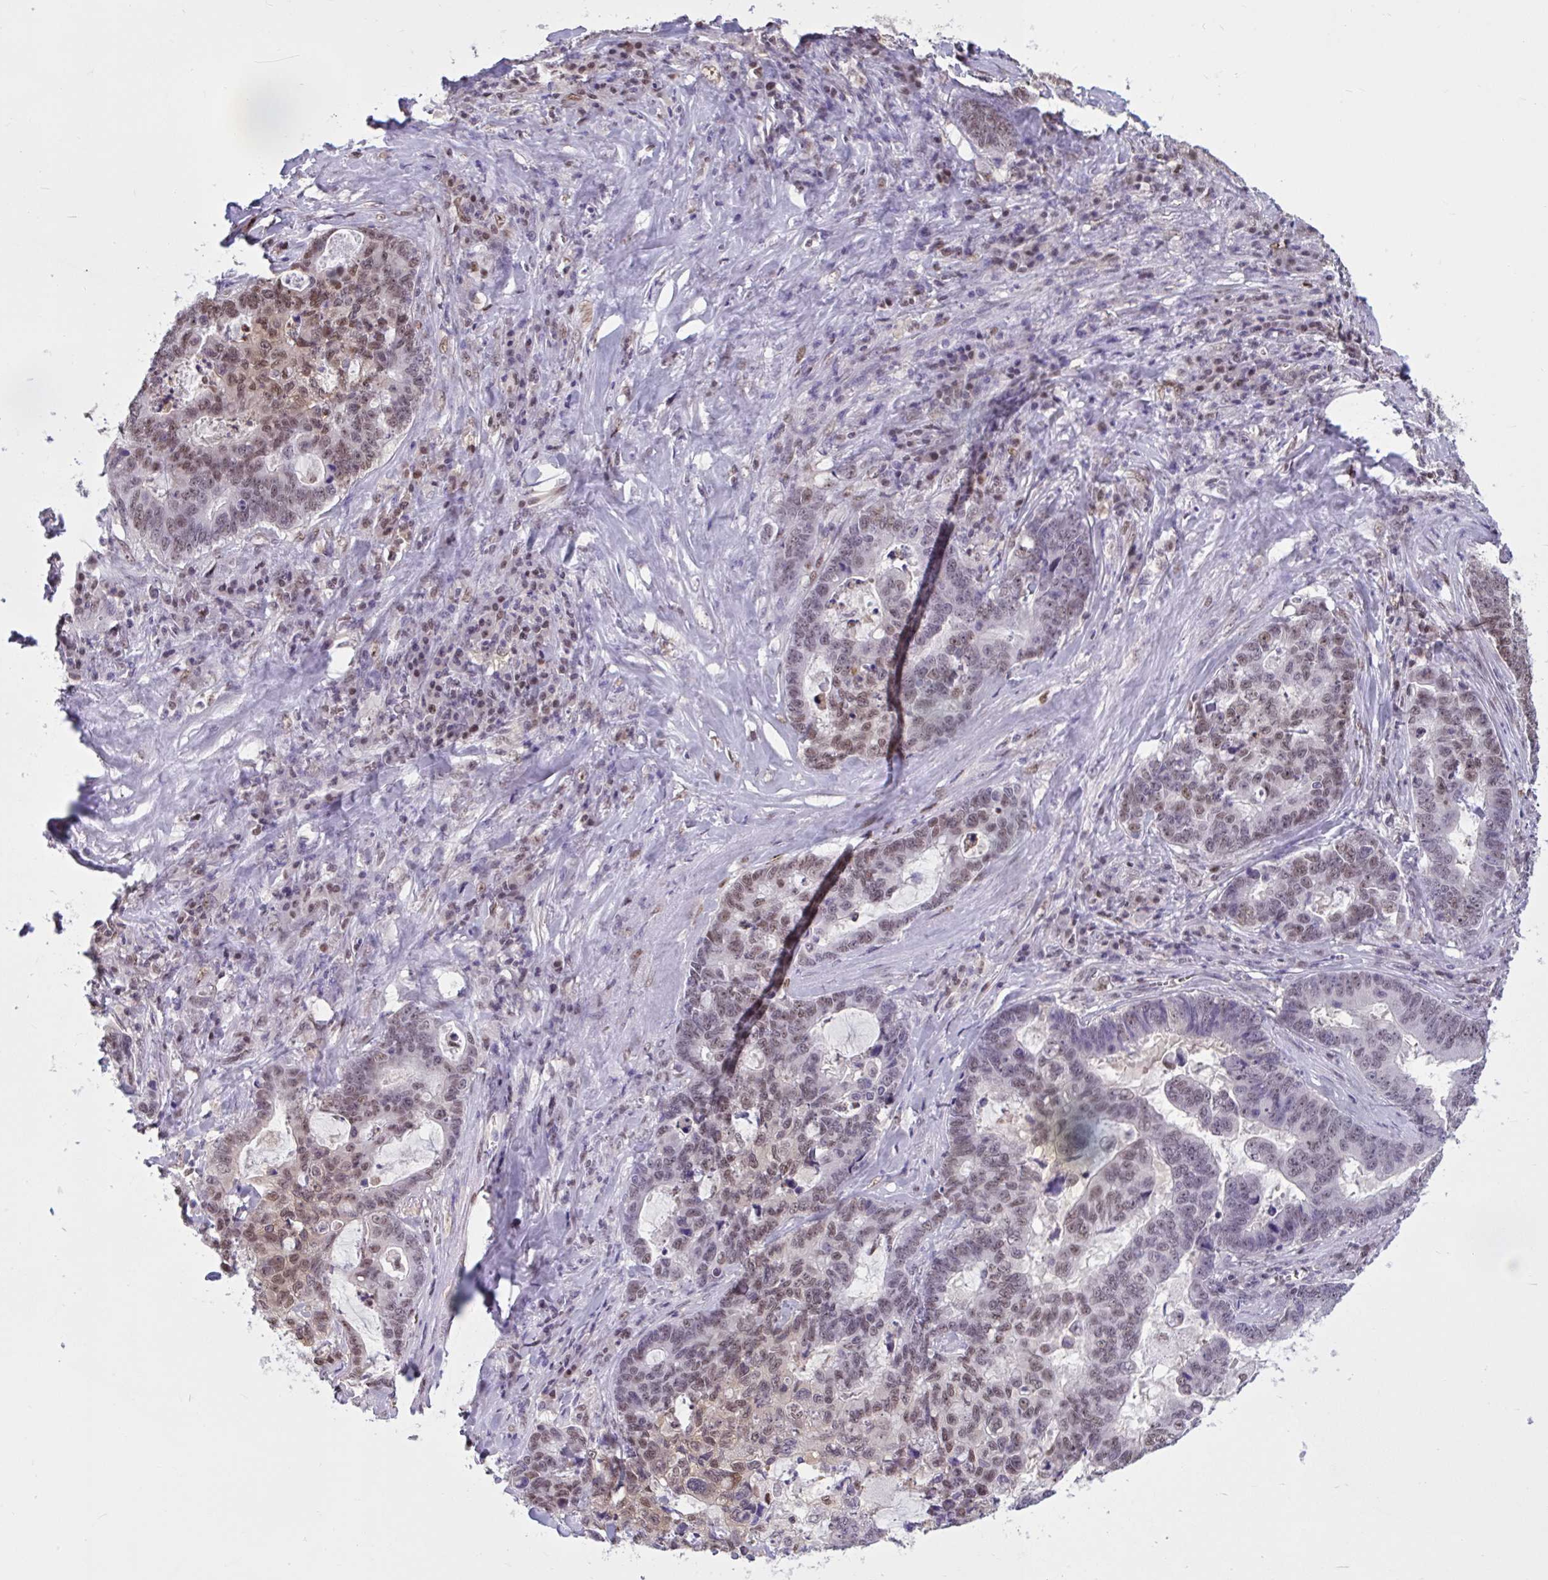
{"staining": {"intensity": "moderate", "quantity": "25%-75%", "location": "nuclear"}, "tissue": "lung cancer", "cell_type": "Tumor cells", "image_type": "cancer", "snomed": [{"axis": "morphology", "description": "Aneuploidy"}, {"axis": "morphology", "description": "Adenocarcinoma, NOS"}, {"axis": "morphology", "description": "Adenocarcinoma primary or metastatic"}, {"axis": "topography", "description": "Lung"}], "caption": "Protein staining of lung adenocarcinoma primary or metastatic tissue exhibits moderate nuclear staining in approximately 25%-75% of tumor cells.", "gene": "RBL1", "patient": {"sex": "female", "age": 75}}